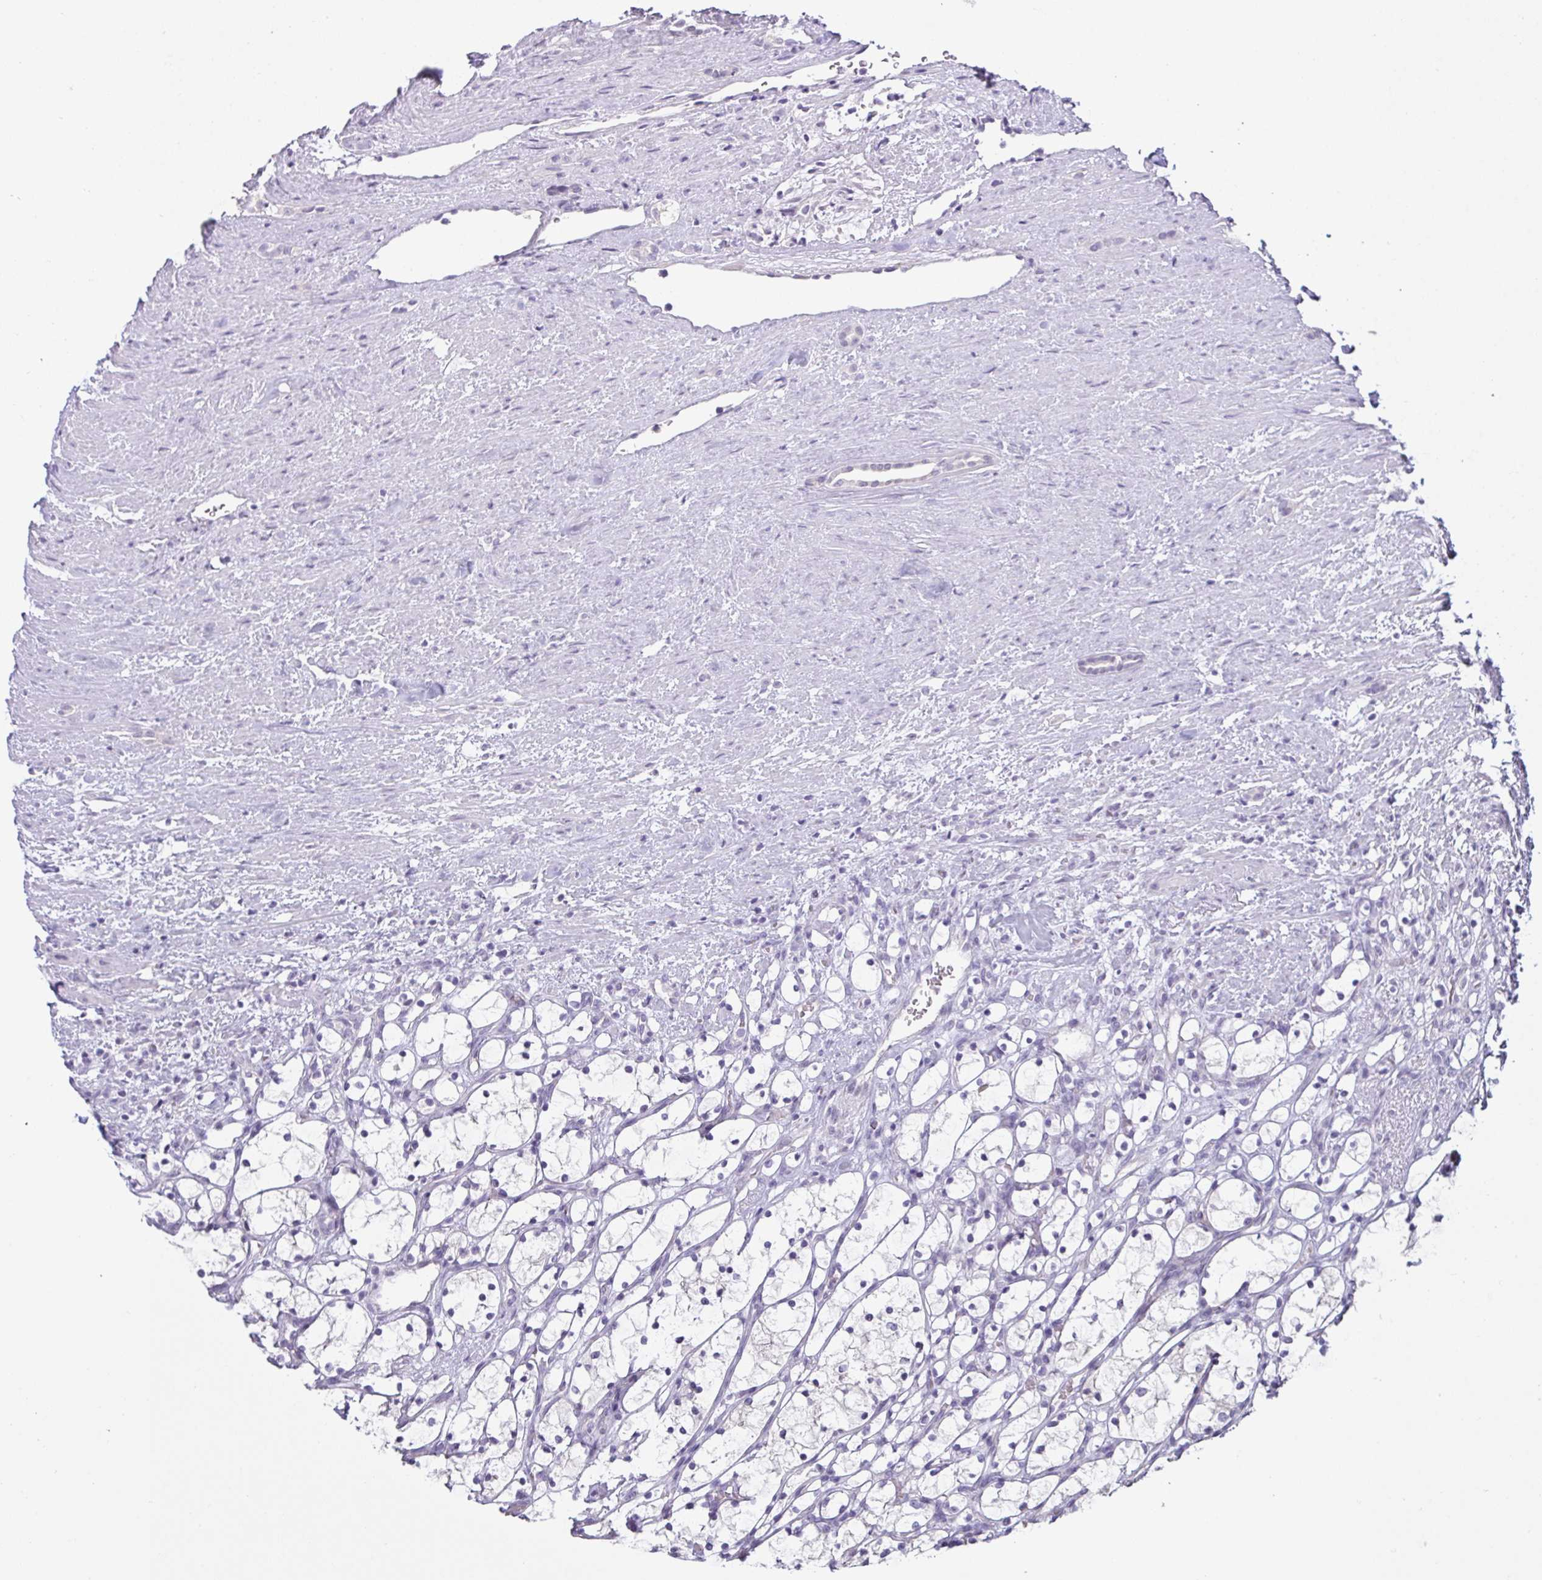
{"staining": {"intensity": "negative", "quantity": "none", "location": "none"}, "tissue": "renal cancer", "cell_type": "Tumor cells", "image_type": "cancer", "snomed": [{"axis": "morphology", "description": "Adenocarcinoma, NOS"}, {"axis": "topography", "description": "Kidney"}], "caption": "A micrograph of human renal cancer is negative for staining in tumor cells.", "gene": "CMPK1", "patient": {"sex": "female", "age": 69}}